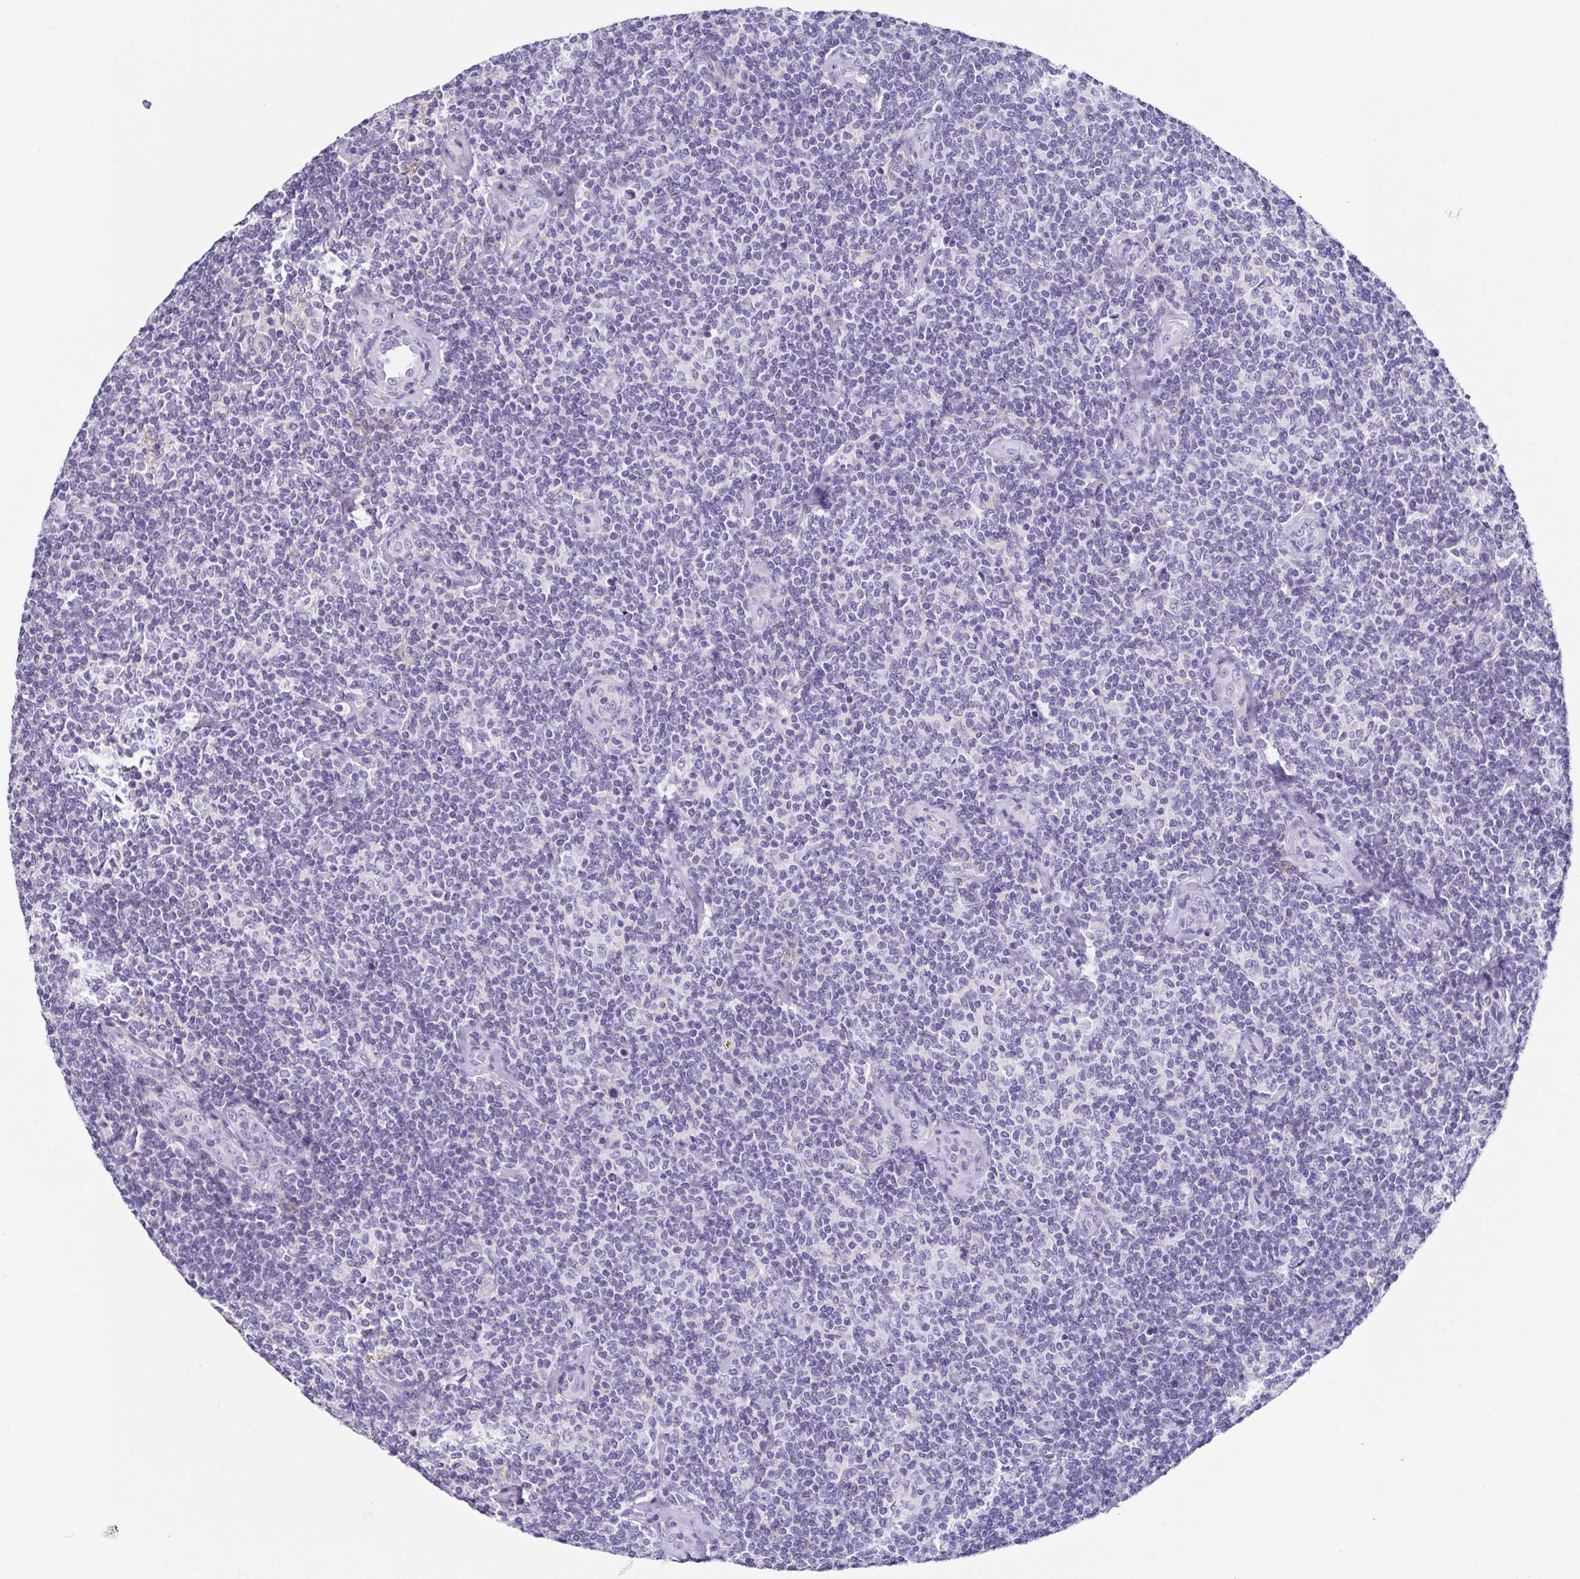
{"staining": {"intensity": "negative", "quantity": "none", "location": "none"}, "tissue": "lymphoma", "cell_type": "Tumor cells", "image_type": "cancer", "snomed": [{"axis": "morphology", "description": "Malignant lymphoma, non-Hodgkin's type, Low grade"}, {"axis": "topography", "description": "Lymph node"}], "caption": "Human lymphoma stained for a protein using IHC demonstrates no positivity in tumor cells.", "gene": "ANXA10", "patient": {"sex": "female", "age": 56}}